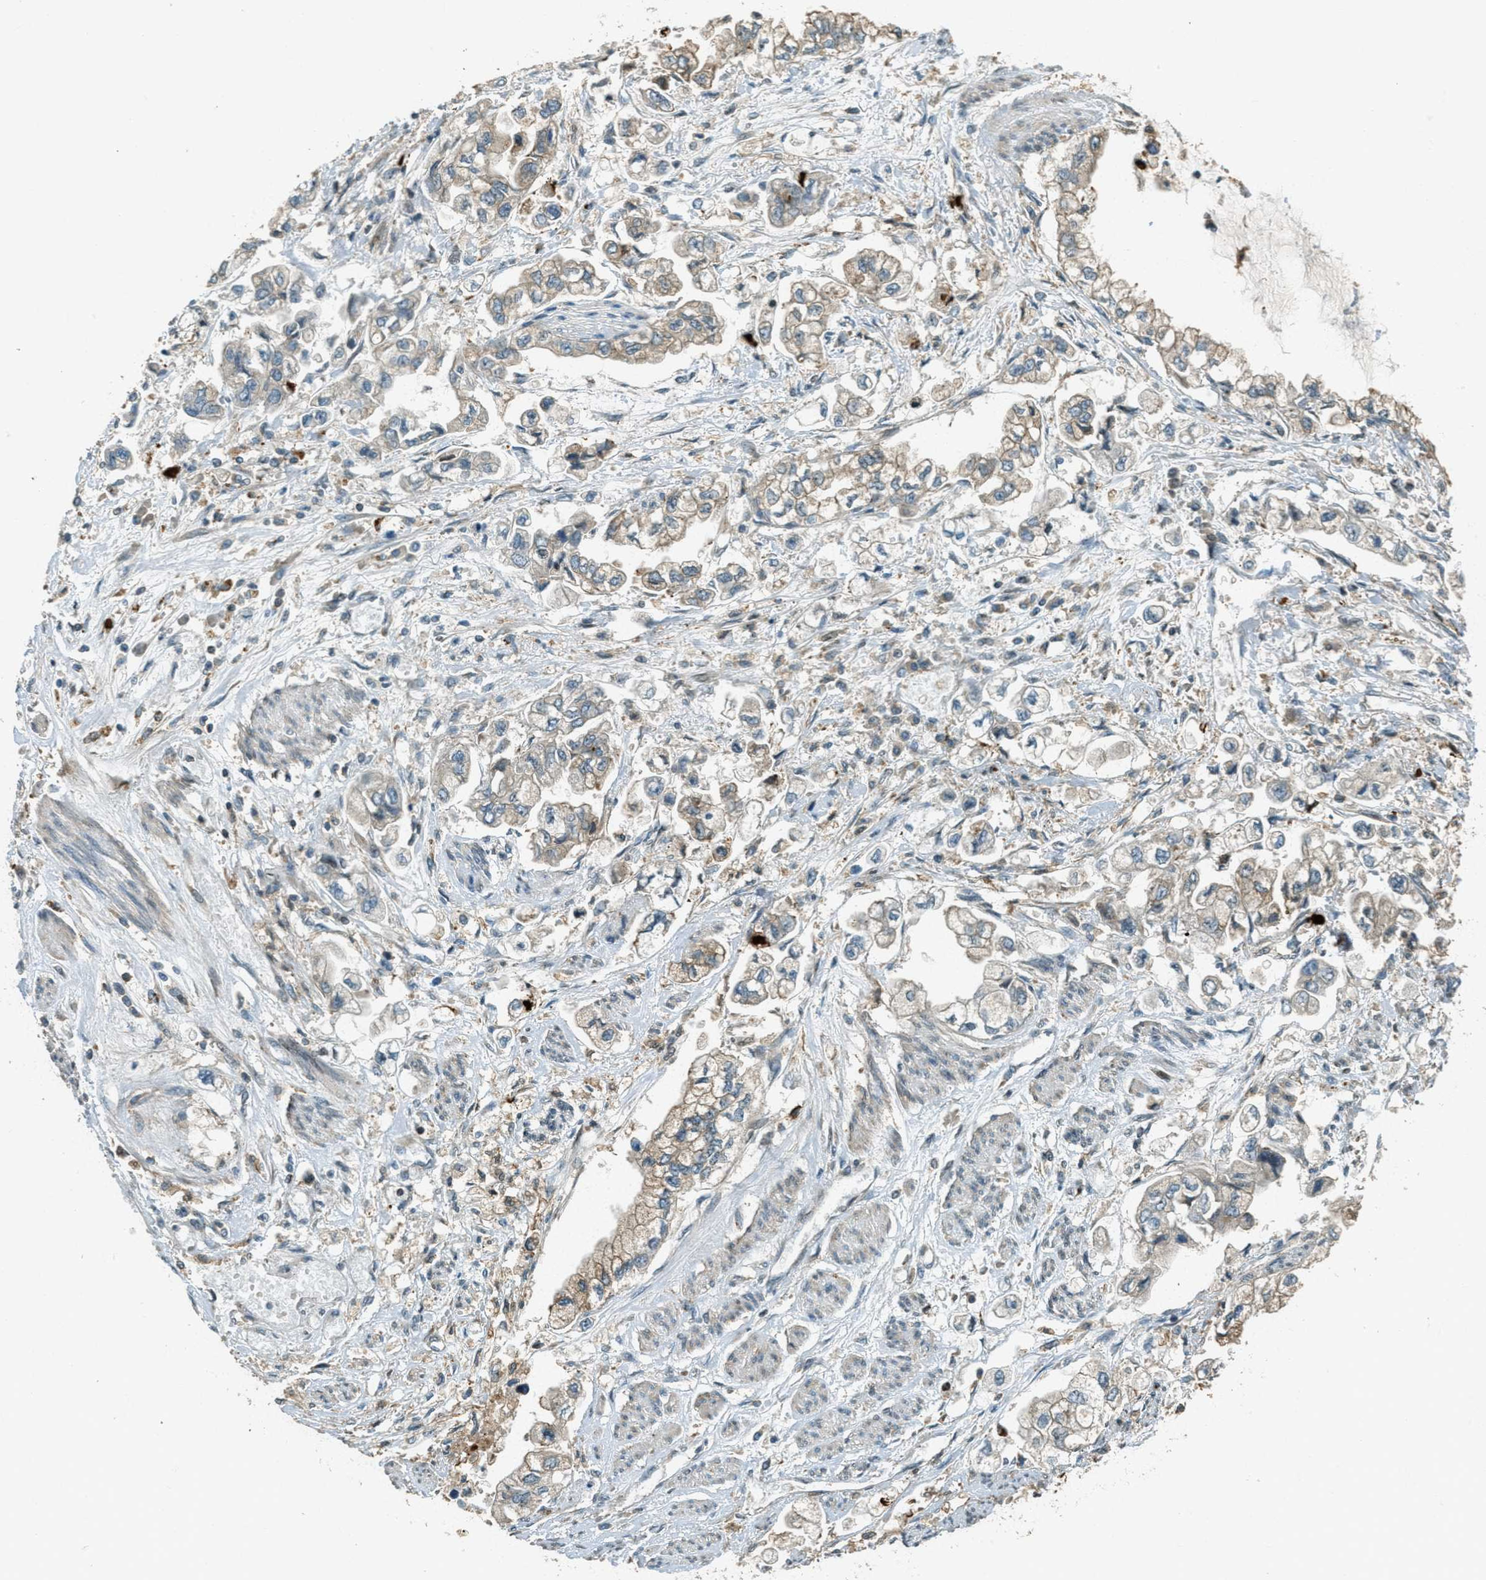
{"staining": {"intensity": "weak", "quantity": "25%-75%", "location": "cytoplasmic/membranous"}, "tissue": "stomach cancer", "cell_type": "Tumor cells", "image_type": "cancer", "snomed": [{"axis": "morphology", "description": "Normal tissue, NOS"}, {"axis": "morphology", "description": "Adenocarcinoma, NOS"}, {"axis": "topography", "description": "Stomach"}], "caption": "Immunohistochemistry of stomach adenocarcinoma demonstrates low levels of weak cytoplasmic/membranous expression in approximately 25%-75% of tumor cells.", "gene": "PTPN23", "patient": {"sex": "male", "age": 62}}